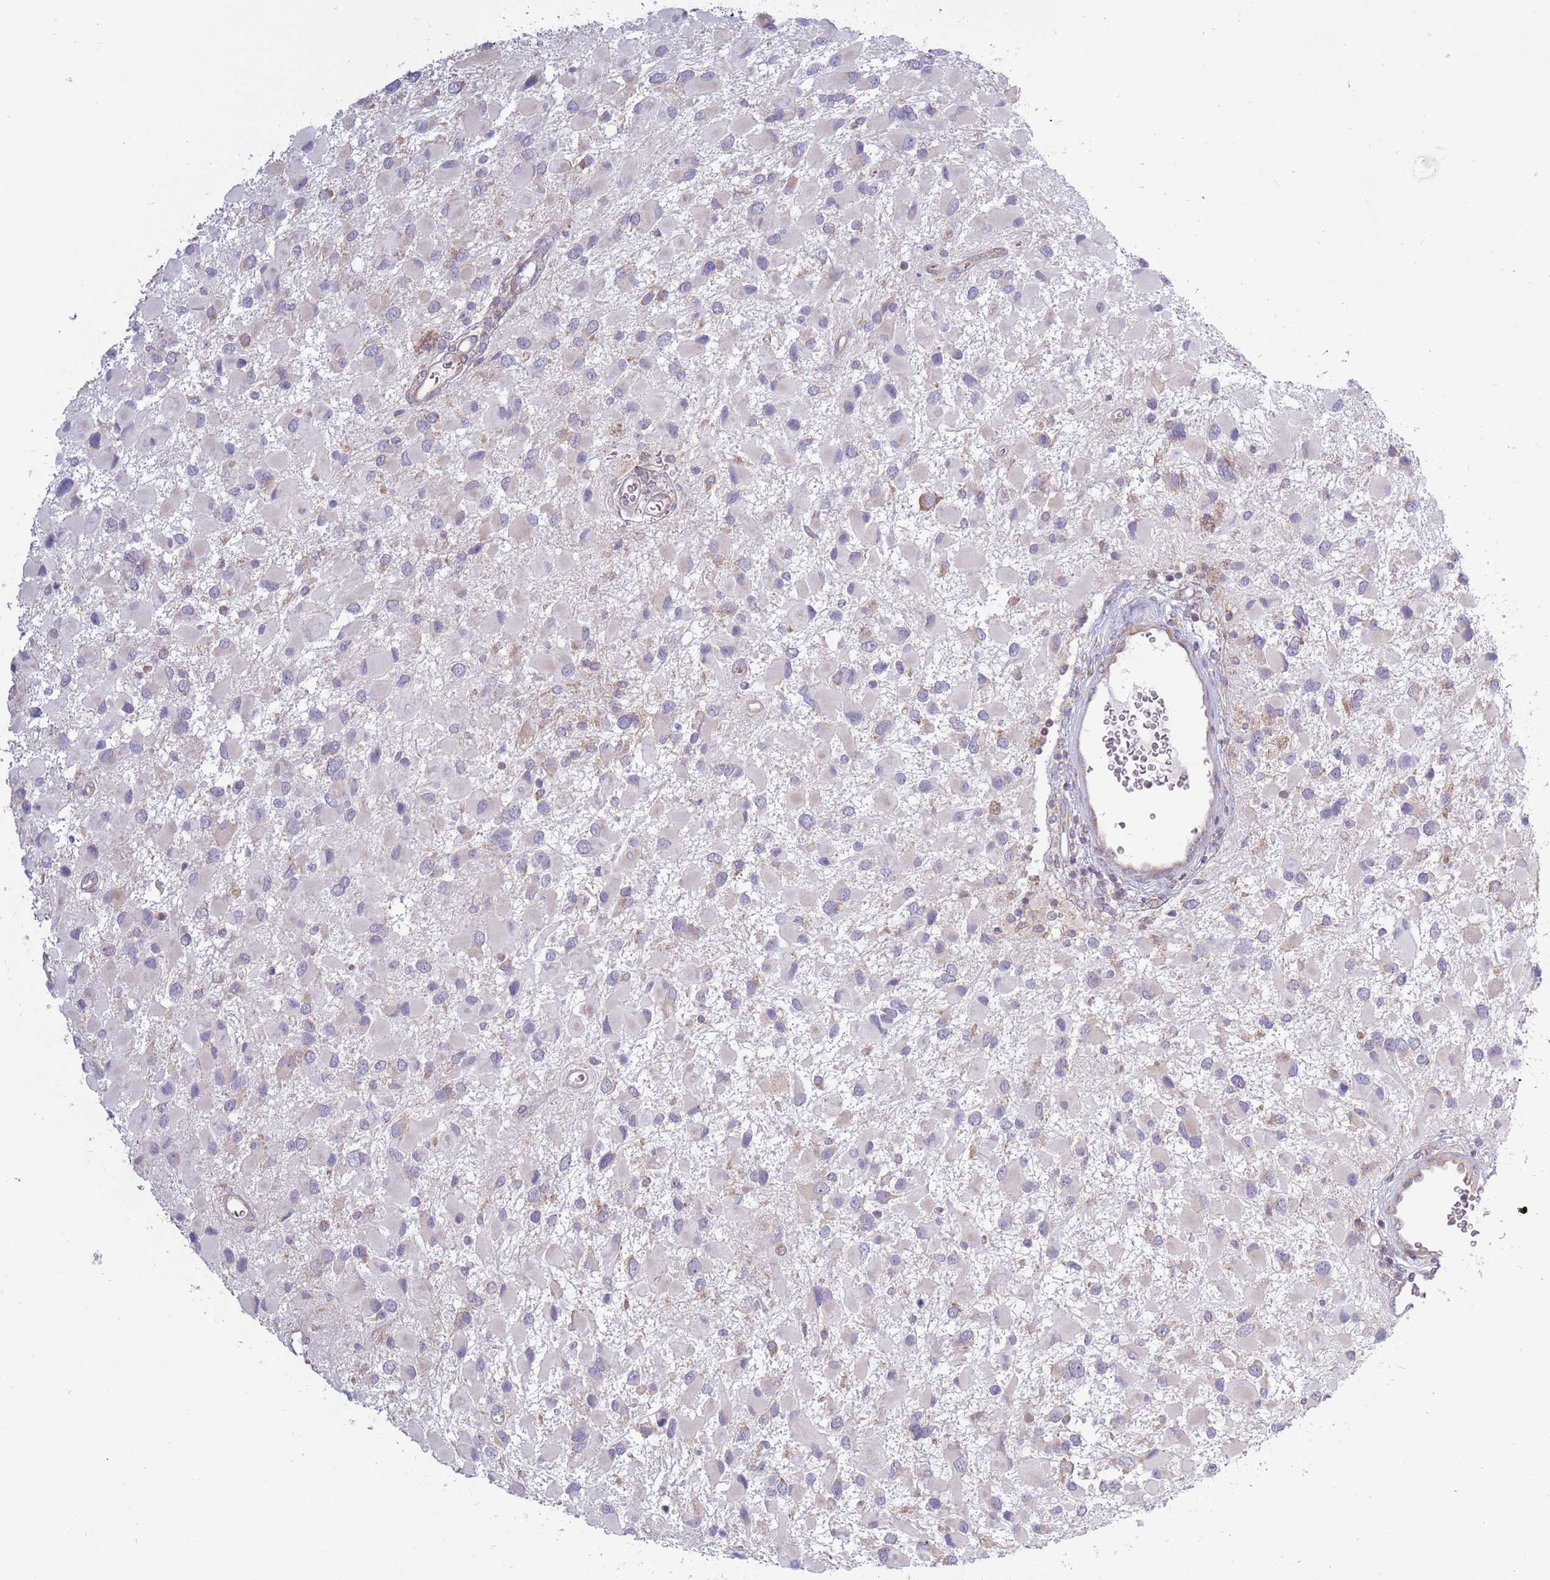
{"staining": {"intensity": "negative", "quantity": "none", "location": "none"}, "tissue": "glioma", "cell_type": "Tumor cells", "image_type": "cancer", "snomed": [{"axis": "morphology", "description": "Glioma, malignant, High grade"}, {"axis": "topography", "description": "Brain"}], "caption": "High-grade glioma (malignant) stained for a protein using IHC reveals no positivity tumor cells.", "gene": "RPL17-C18orf32", "patient": {"sex": "male", "age": 53}}